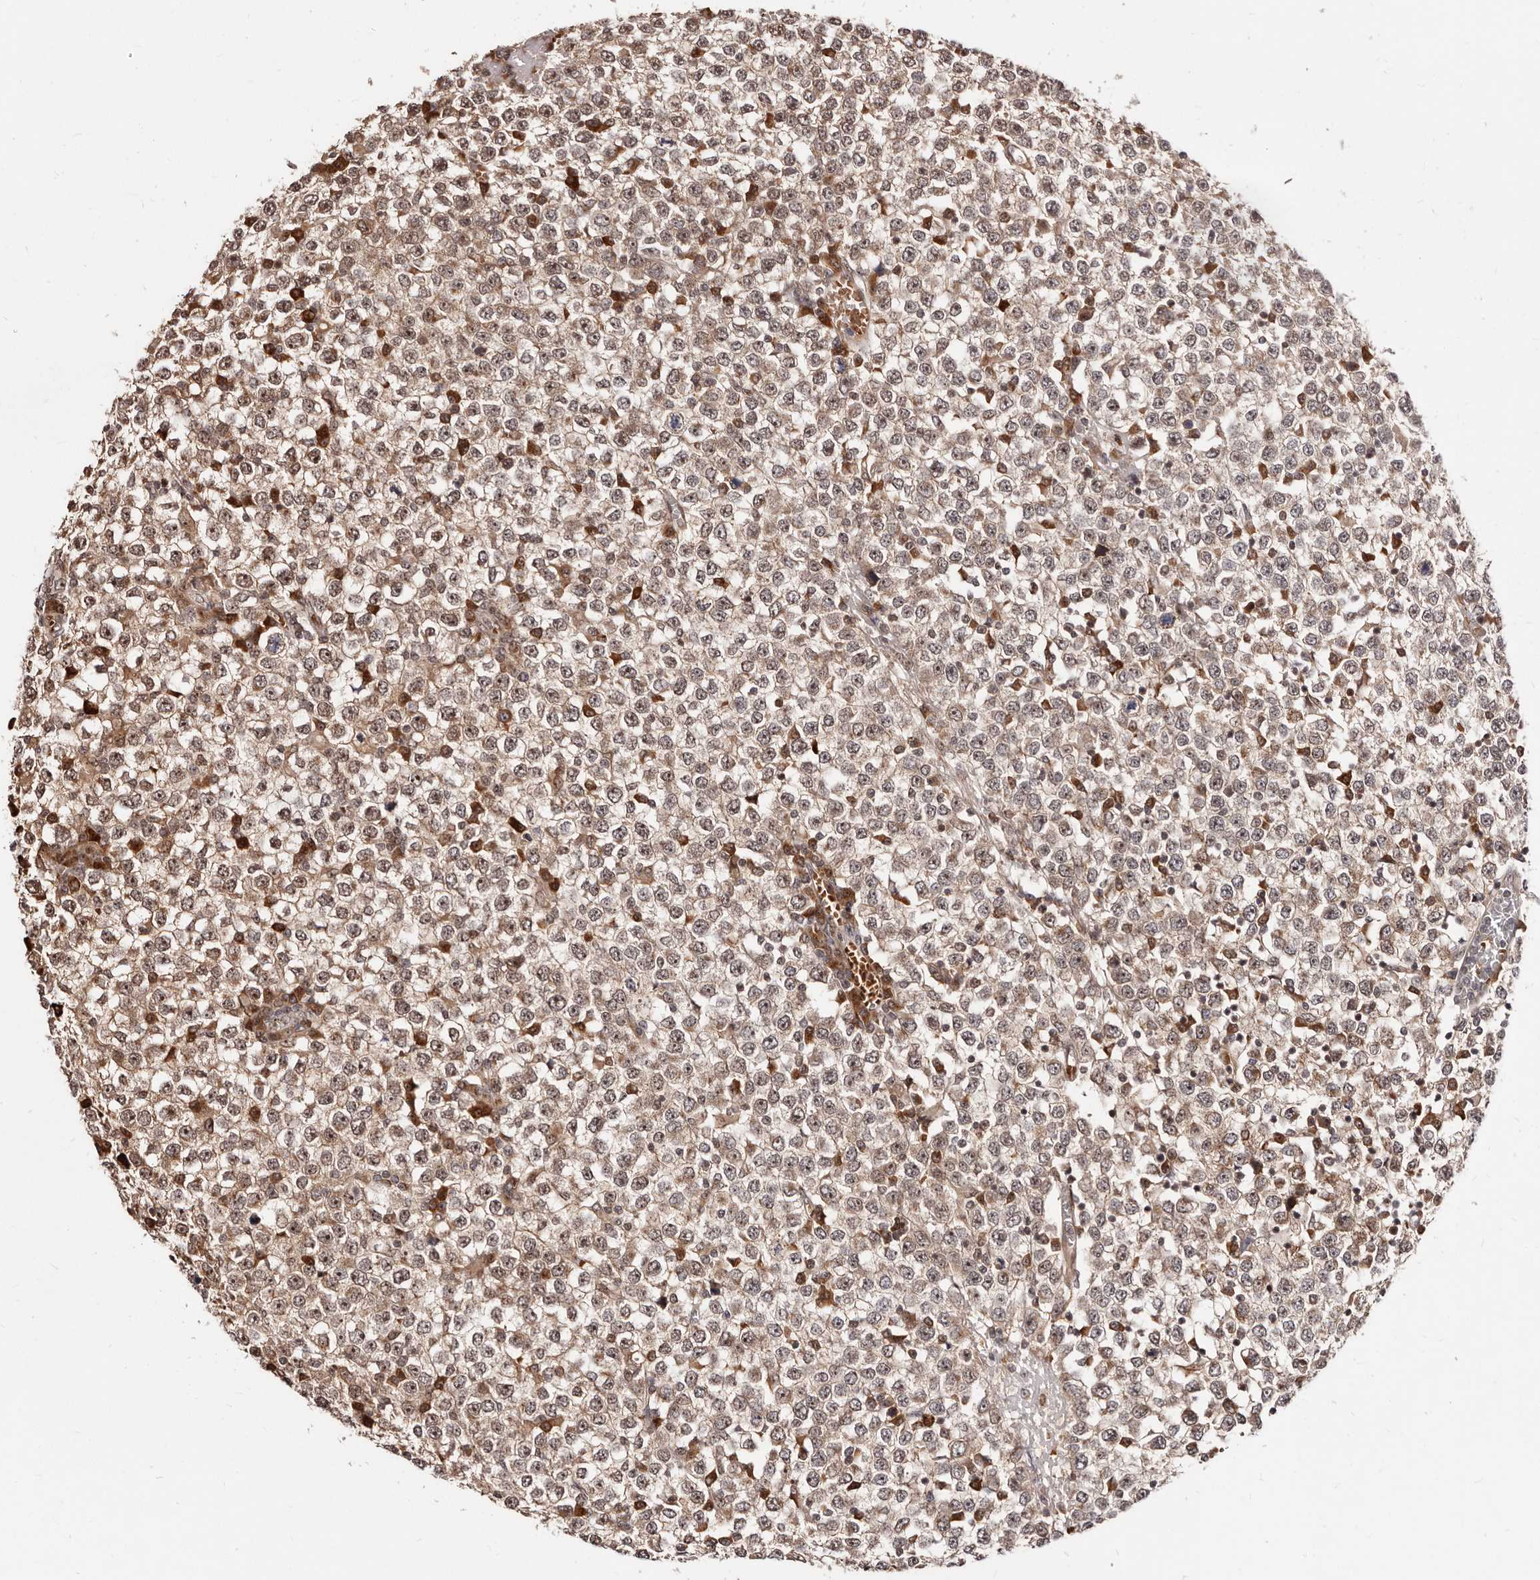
{"staining": {"intensity": "moderate", "quantity": ">75%", "location": "nuclear"}, "tissue": "testis cancer", "cell_type": "Tumor cells", "image_type": "cancer", "snomed": [{"axis": "morphology", "description": "Seminoma, NOS"}, {"axis": "topography", "description": "Testis"}], "caption": "An immunohistochemistry (IHC) image of tumor tissue is shown. Protein staining in brown labels moderate nuclear positivity in testis seminoma within tumor cells. (DAB = brown stain, brightfield microscopy at high magnification).", "gene": "APOL6", "patient": {"sex": "male", "age": 65}}